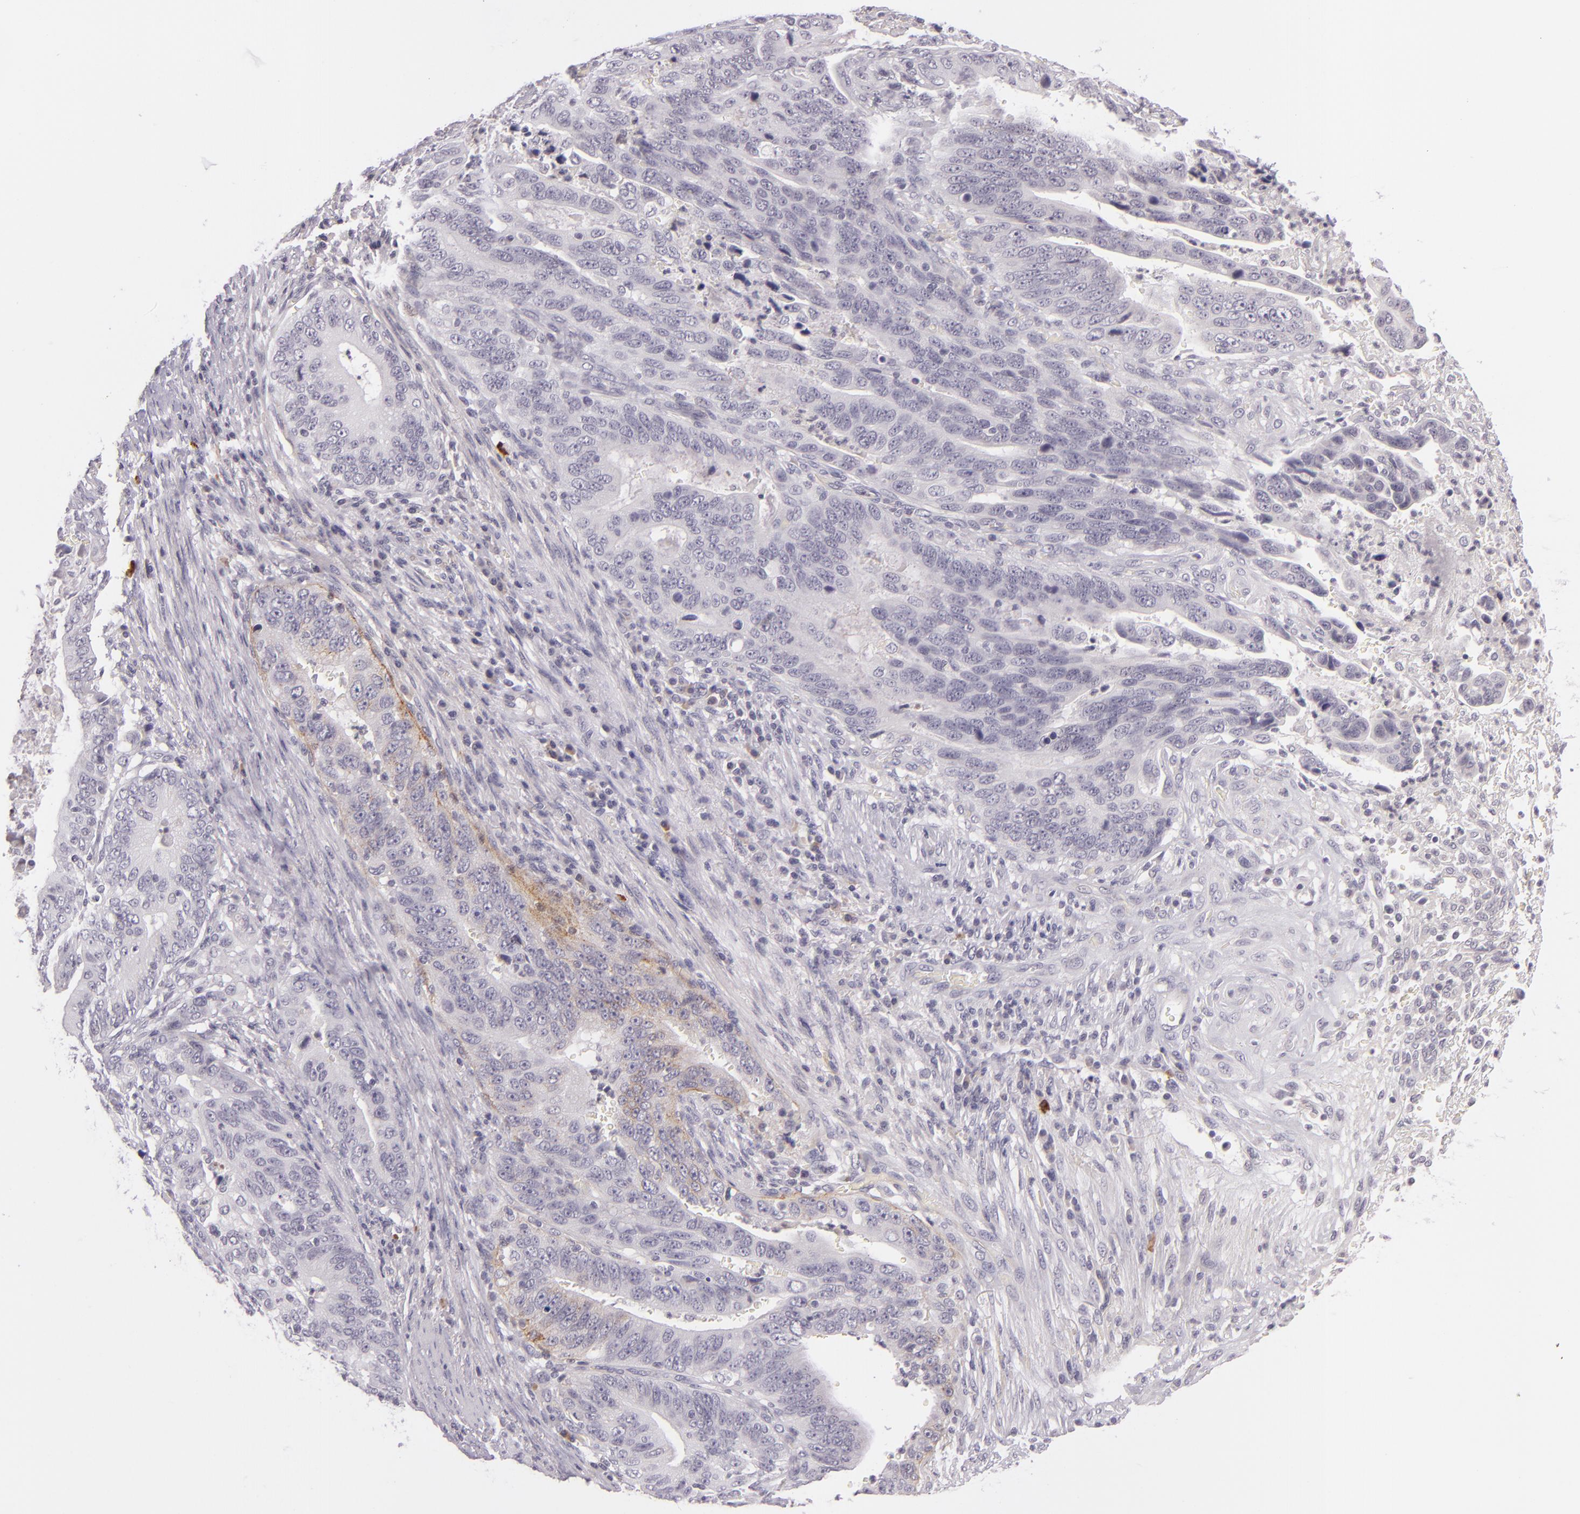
{"staining": {"intensity": "negative", "quantity": "none", "location": "none"}, "tissue": "stomach cancer", "cell_type": "Tumor cells", "image_type": "cancer", "snomed": [{"axis": "morphology", "description": "Adenocarcinoma, NOS"}, {"axis": "topography", "description": "Stomach, upper"}], "caption": "Tumor cells show no significant positivity in stomach cancer (adenocarcinoma). (DAB (3,3'-diaminobenzidine) immunohistochemistry (IHC) with hematoxylin counter stain).", "gene": "DAG1", "patient": {"sex": "female", "age": 50}}